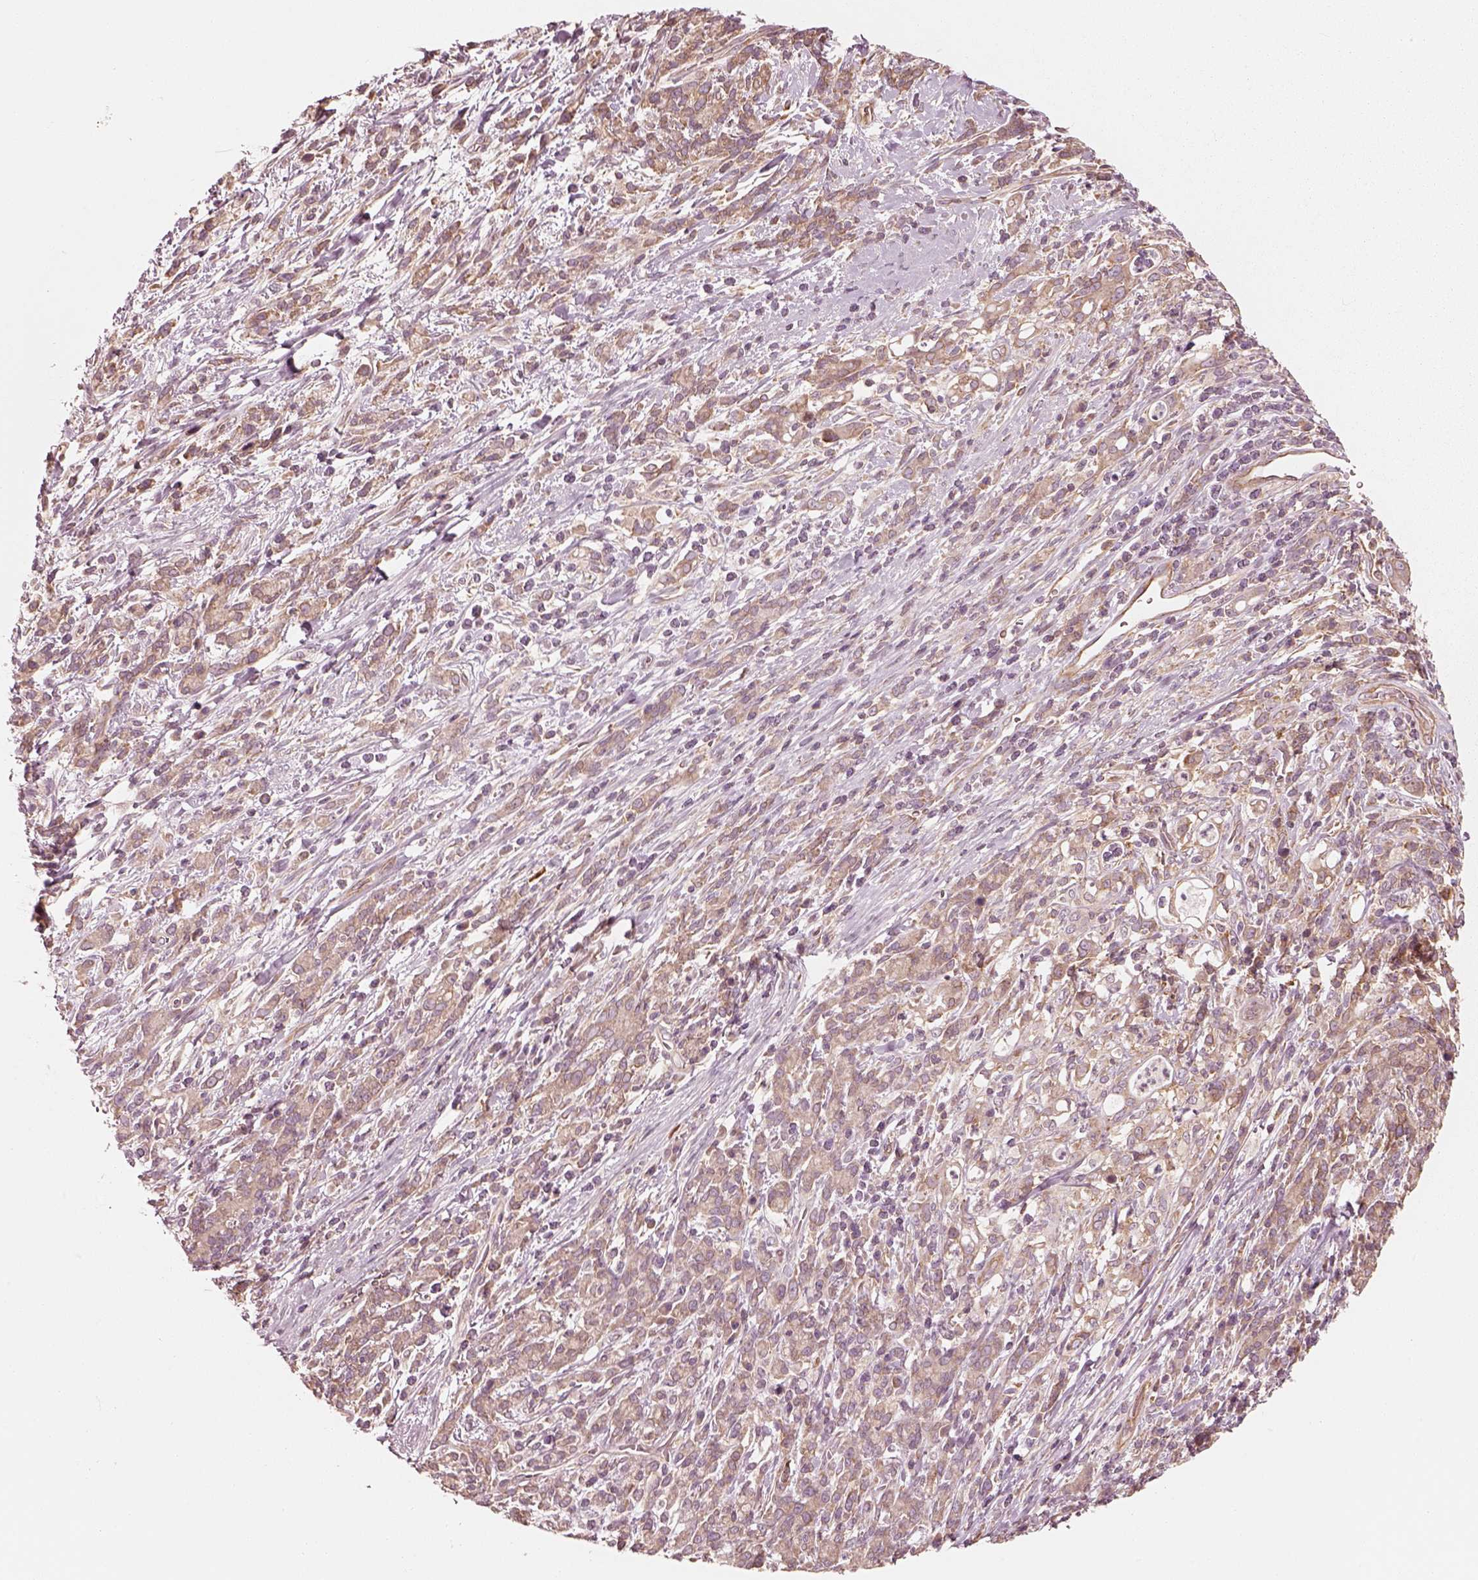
{"staining": {"intensity": "moderate", "quantity": ">75%", "location": "cytoplasmic/membranous"}, "tissue": "stomach cancer", "cell_type": "Tumor cells", "image_type": "cancer", "snomed": [{"axis": "morphology", "description": "Adenocarcinoma, NOS"}, {"axis": "topography", "description": "Stomach"}], "caption": "Stomach cancer stained with DAB (3,3'-diaminobenzidine) immunohistochemistry shows medium levels of moderate cytoplasmic/membranous expression in about >75% of tumor cells.", "gene": "CNOT2", "patient": {"sex": "female", "age": 57}}